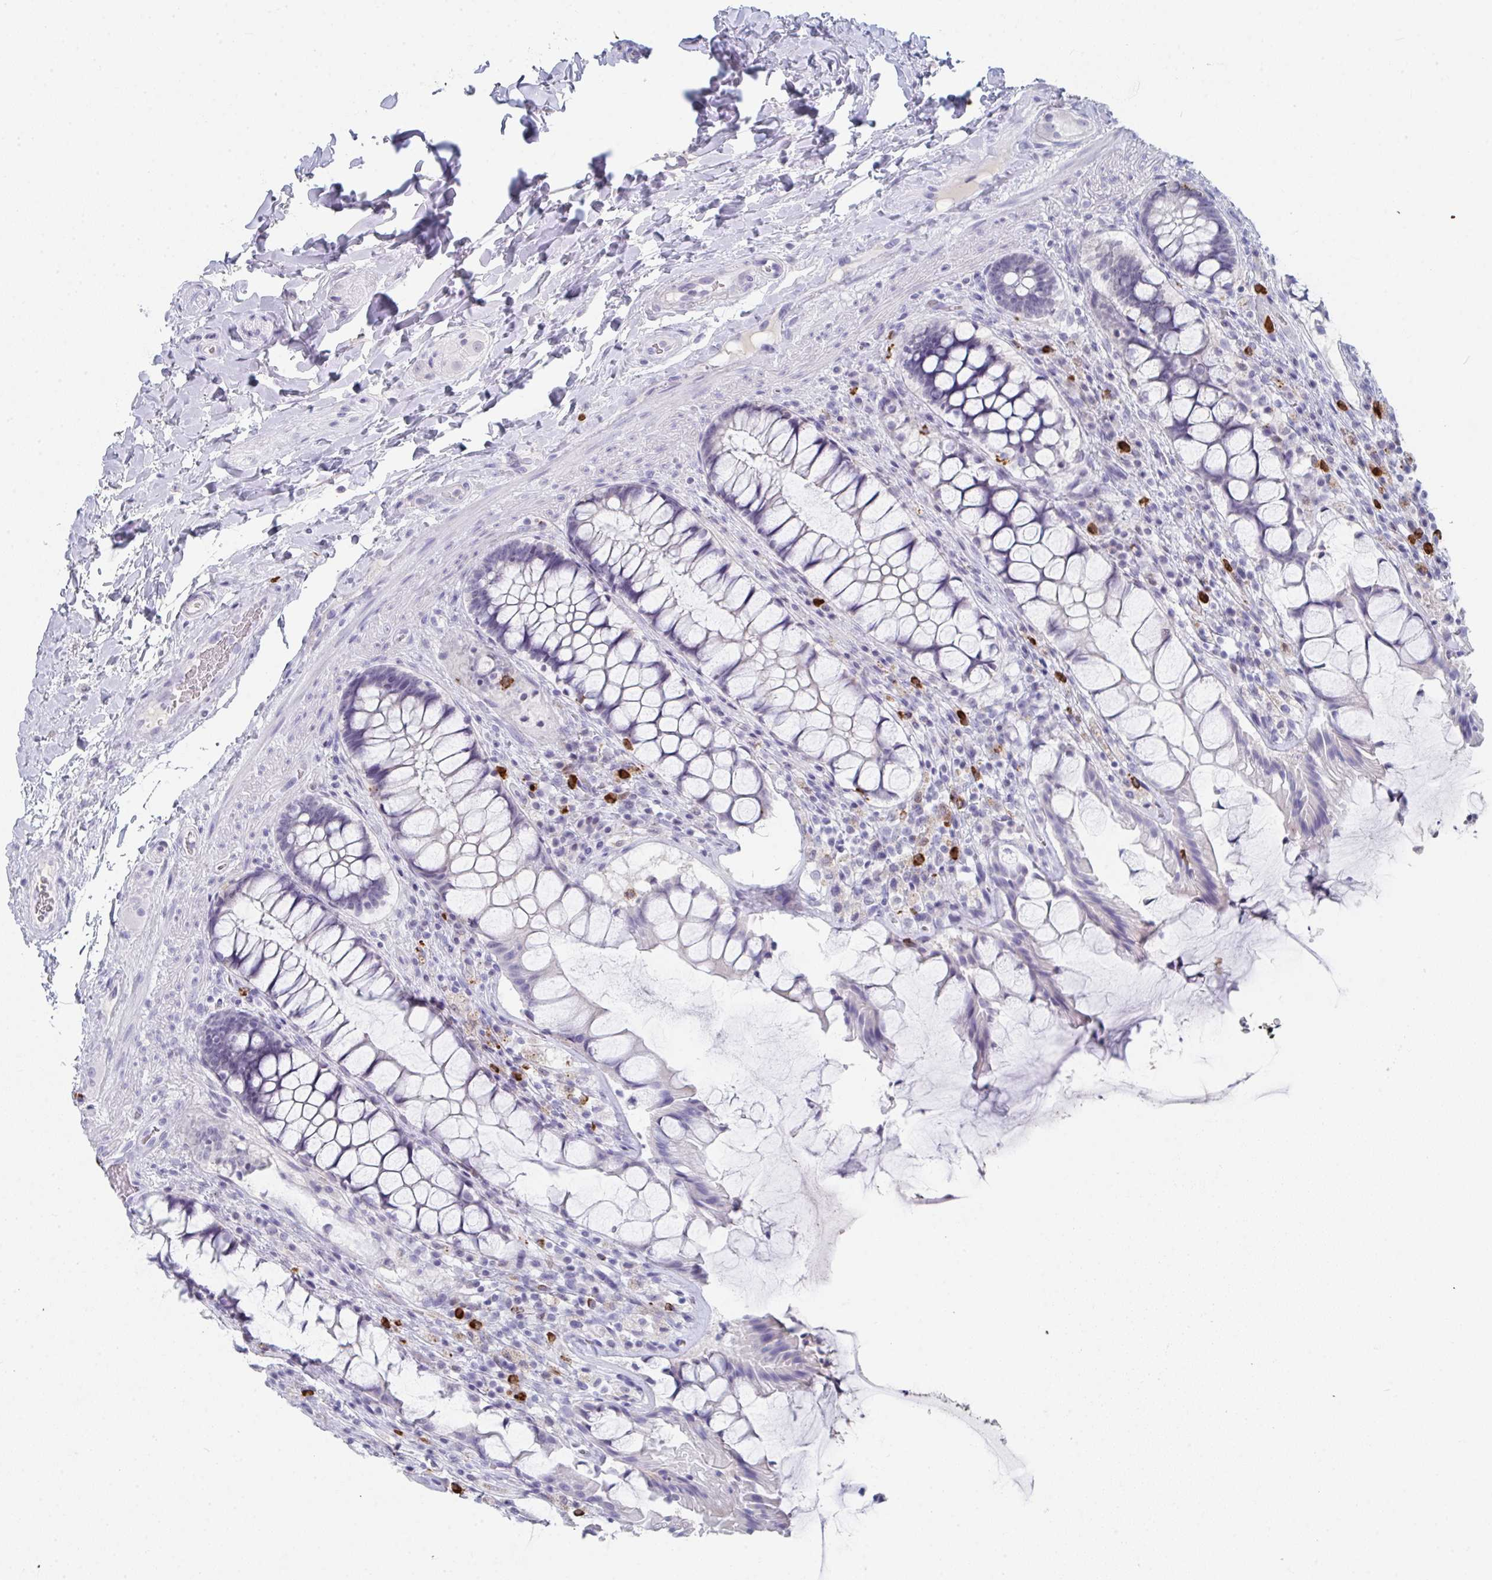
{"staining": {"intensity": "negative", "quantity": "none", "location": "none"}, "tissue": "rectum", "cell_type": "Glandular cells", "image_type": "normal", "snomed": [{"axis": "morphology", "description": "Normal tissue, NOS"}, {"axis": "topography", "description": "Rectum"}], "caption": "DAB (3,3'-diaminobenzidine) immunohistochemical staining of benign rectum shows no significant positivity in glandular cells.", "gene": "RUBCN", "patient": {"sex": "female", "age": 58}}